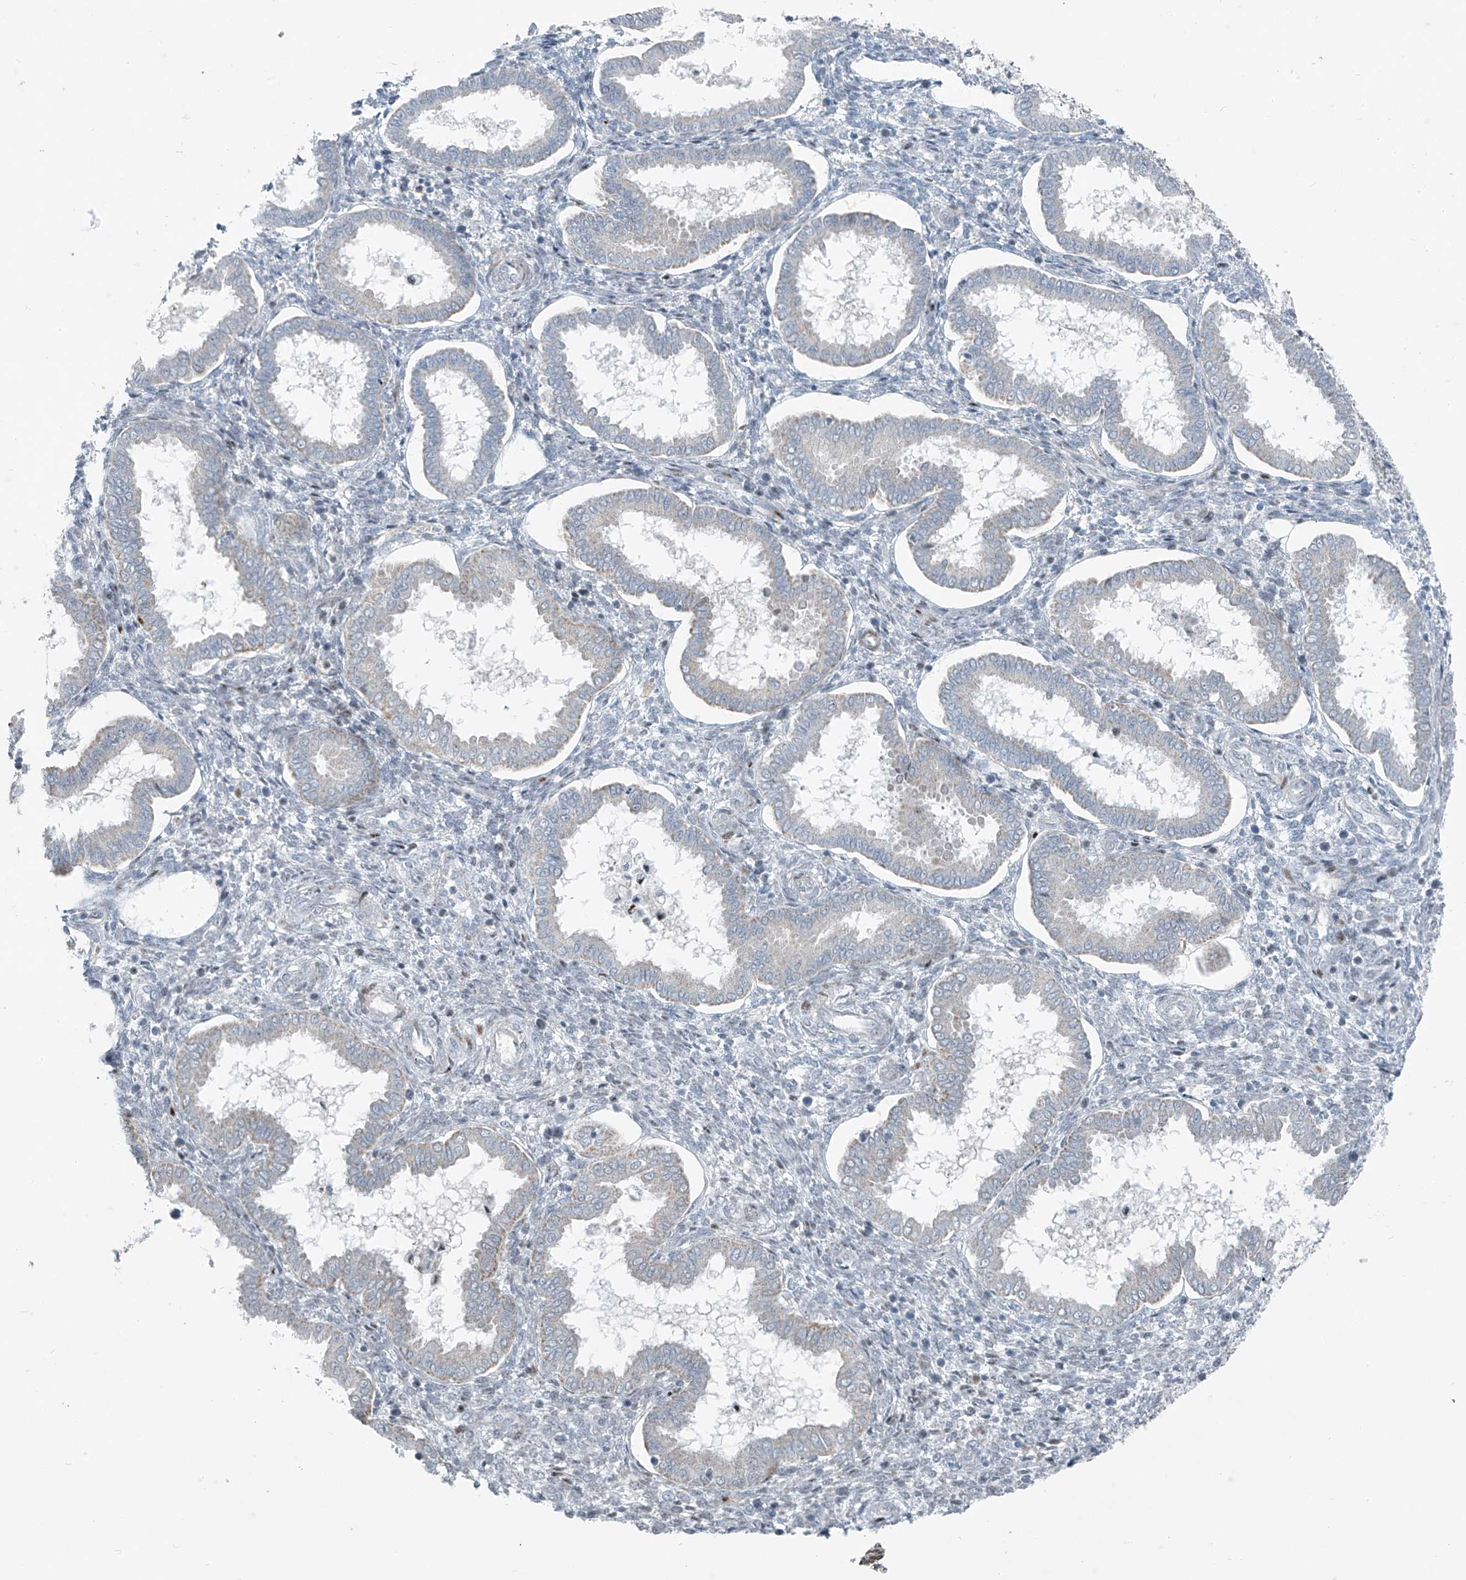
{"staining": {"intensity": "negative", "quantity": "none", "location": "none"}, "tissue": "endometrium", "cell_type": "Cells in endometrial stroma", "image_type": "normal", "snomed": [{"axis": "morphology", "description": "Normal tissue, NOS"}, {"axis": "topography", "description": "Endometrium"}], "caption": "A histopathology image of endometrium stained for a protein demonstrates no brown staining in cells in endometrial stroma. (DAB immunohistochemistry, high magnification).", "gene": "PPCS", "patient": {"sex": "female", "age": 24}}